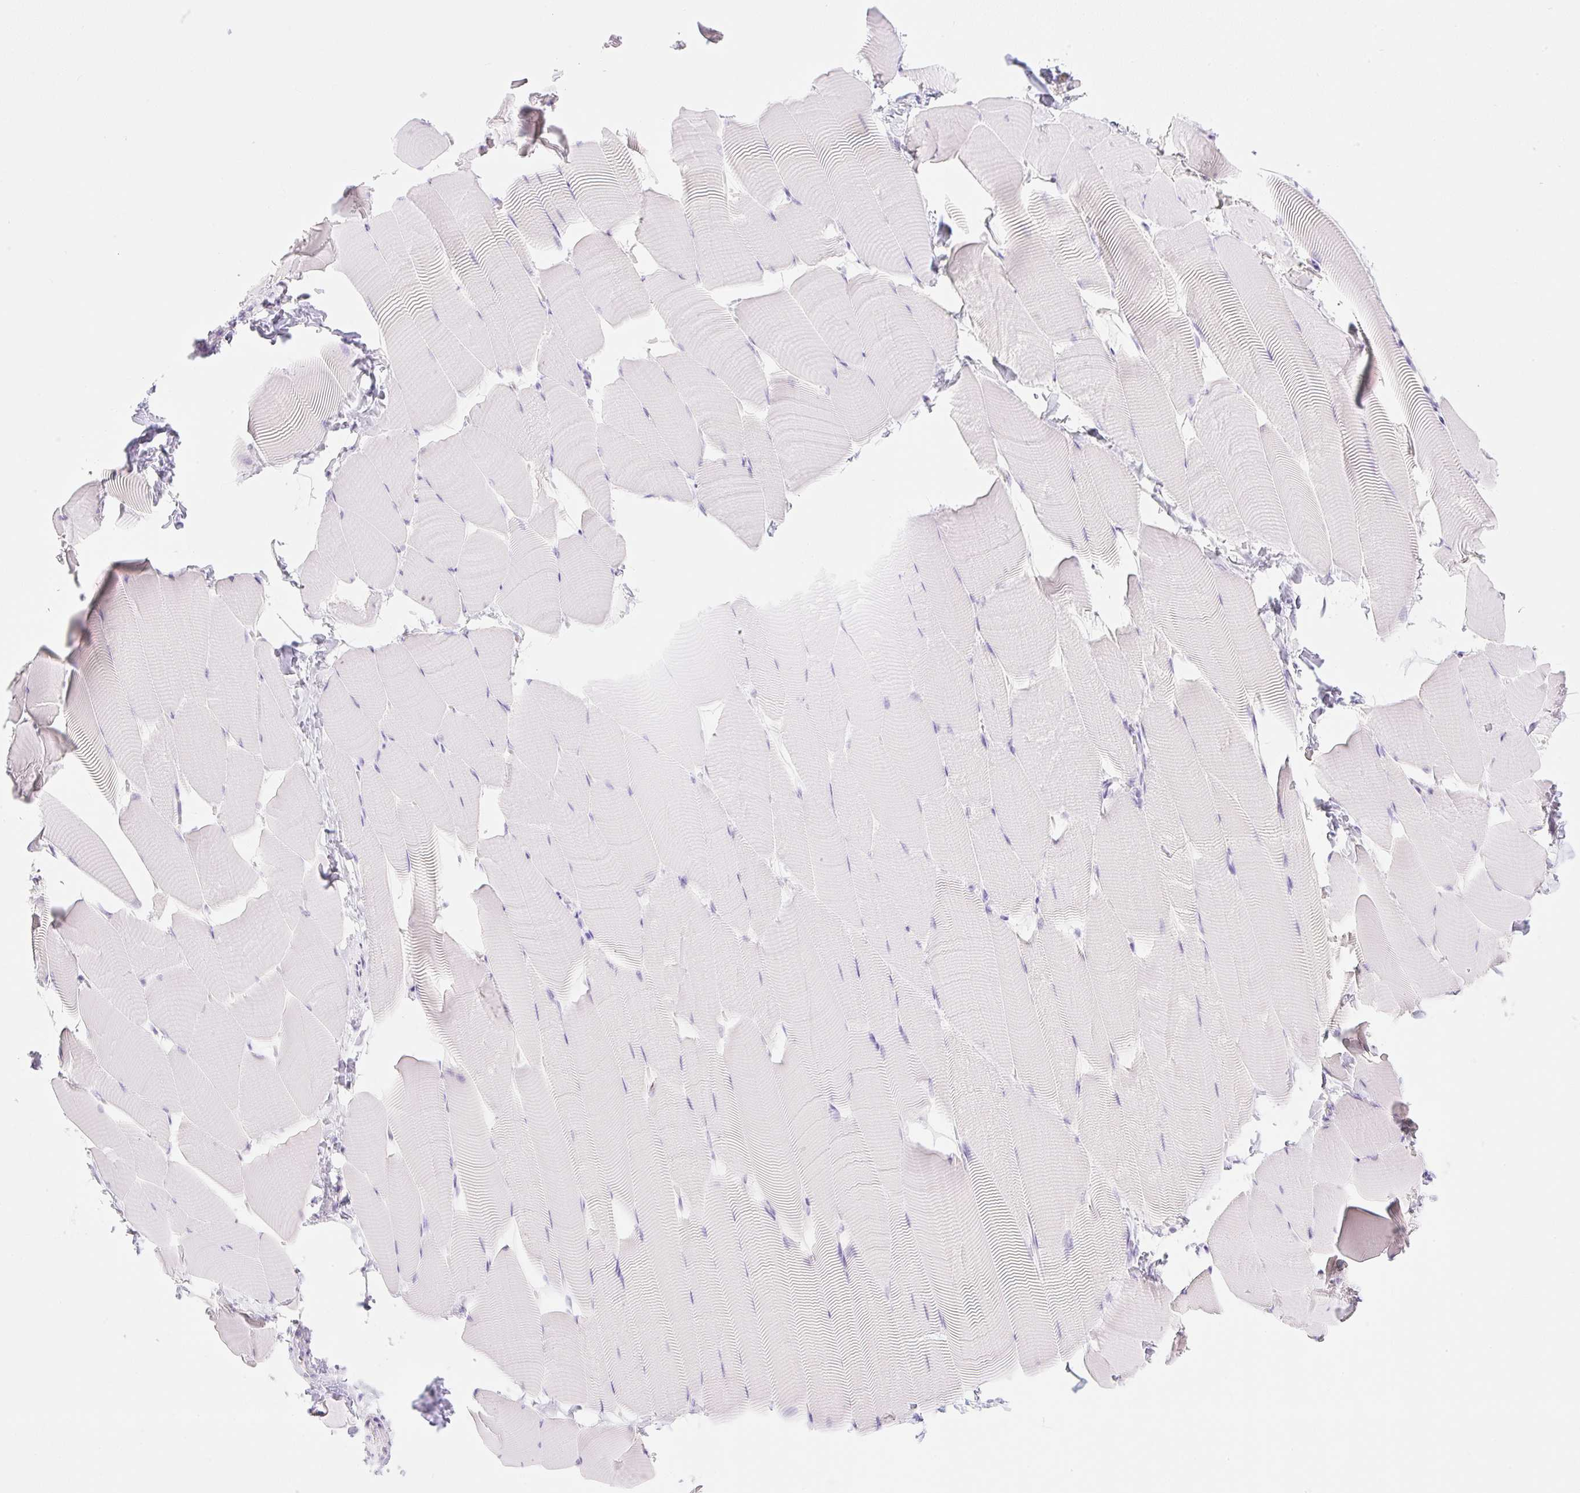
{"staining": {"intensity": "negative", "quantity": "none", "location": "none"}, "tissue": "skeletal muscle", "cell_type": "Myocytes", "image_type": "normal", "snomed": [{"axis": "morphology", "description": "Normal tissue, NOS"}, {"axis": "topography", "description": "Skeletal muscle"}], "caption": "The photomicrograph exhibits no significant positivity in myocytes of skeletal muscle. The staining is performed using DAB (3,3'-diaminobenzidine) brown chromogen with nuclei counter-stained in using hematoxylin.", "gene": "CDX1", "patient": {"sex": "male", "age": 25}}